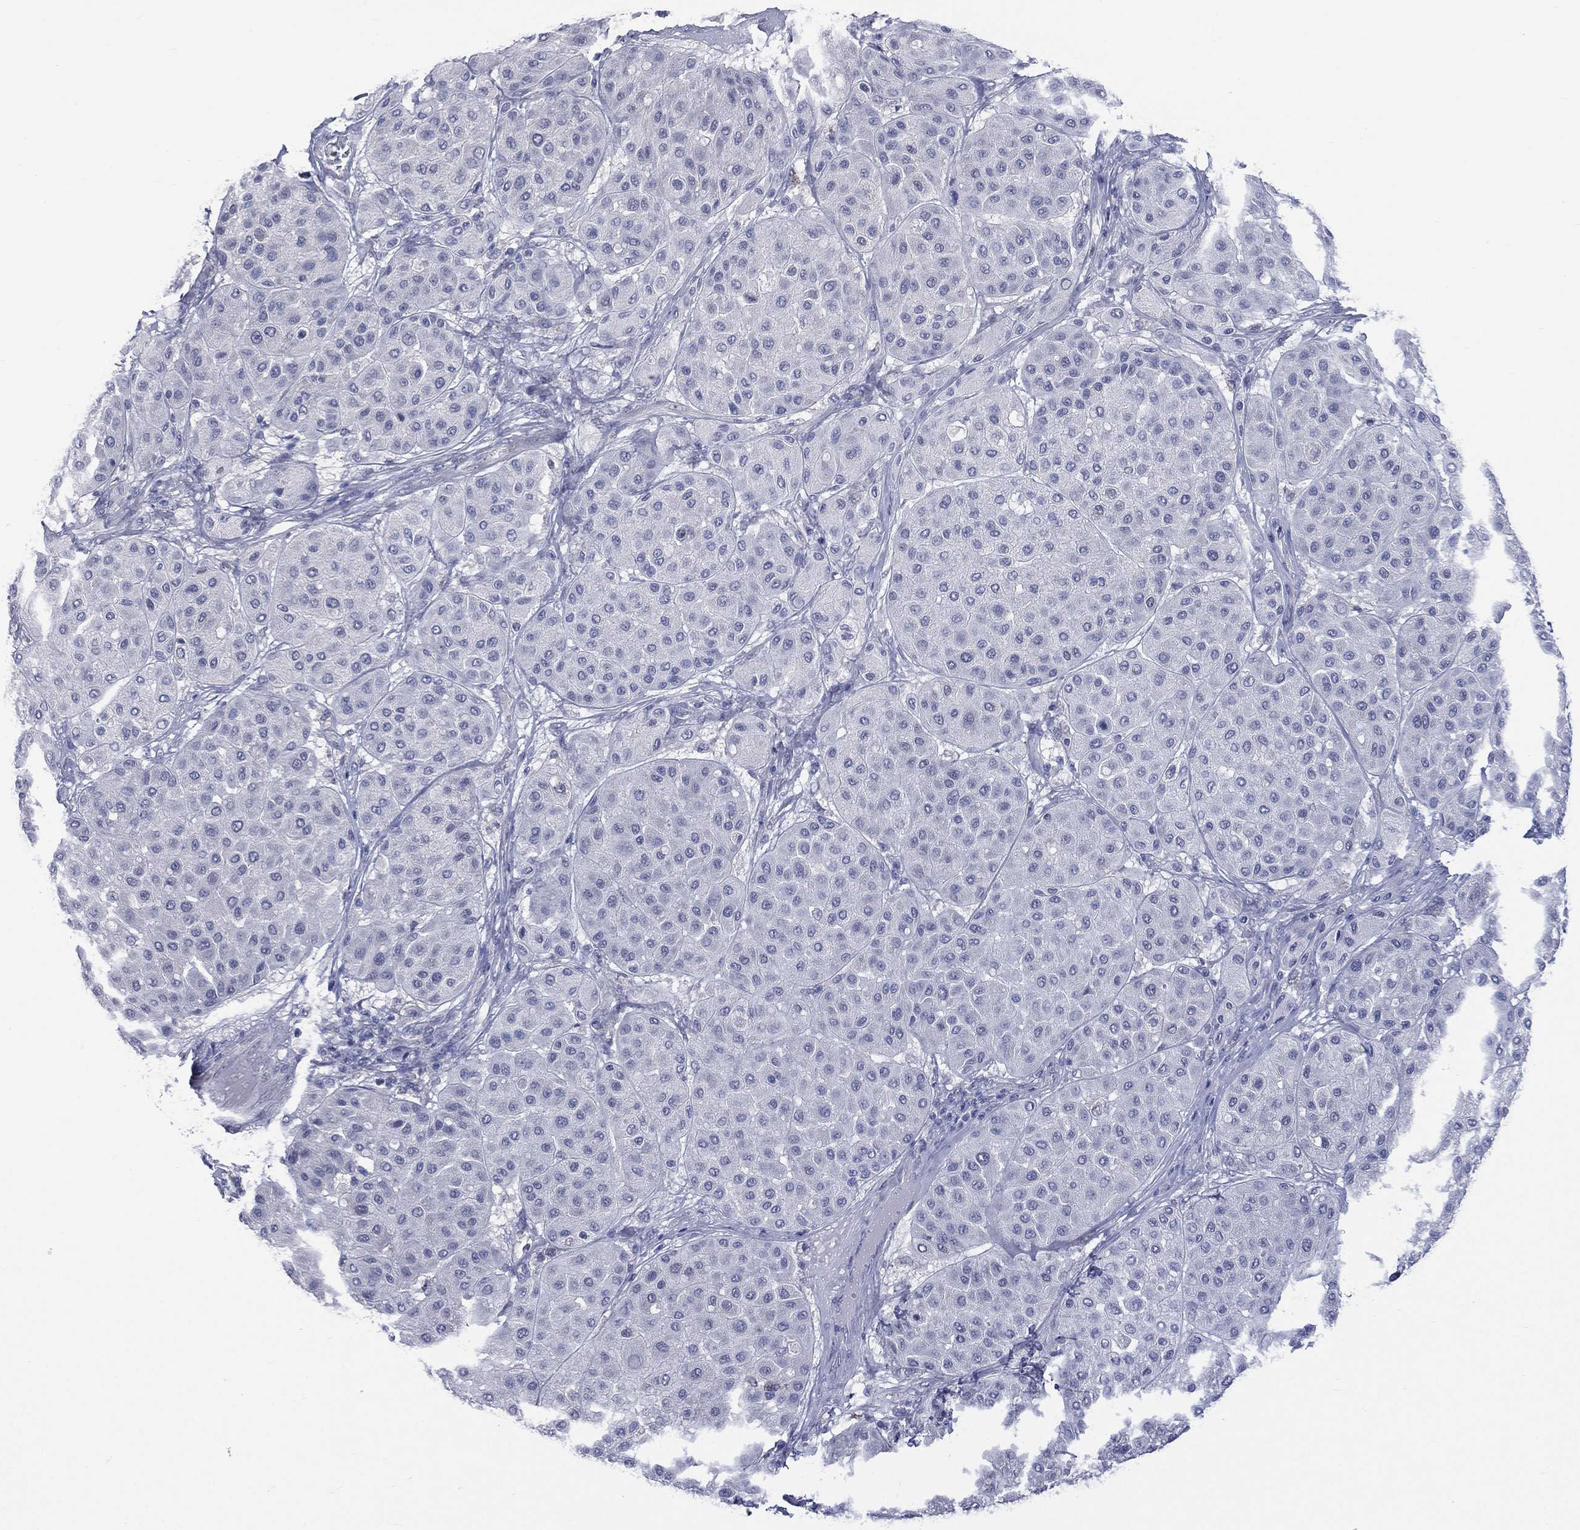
{"staining": {"intensity": "negative", "quantity": "none", "location": "none"}, "tissue": "melanoma", "cell_type": "Tumor cells", "image_type": "cancer", "snomed": [{"axis": "morphology", "description": "Malignant melanoma, Metastatic site"}, {"axis": "topography", "description": "Smooth muscle"}], "caption": "This is an immunohistochemistry micrograph of malignant melanoma (metastatic site). There is no expression in tumor cells.", "gene": "AKAP3", "patient": {"sex": "male", "age": 41}}